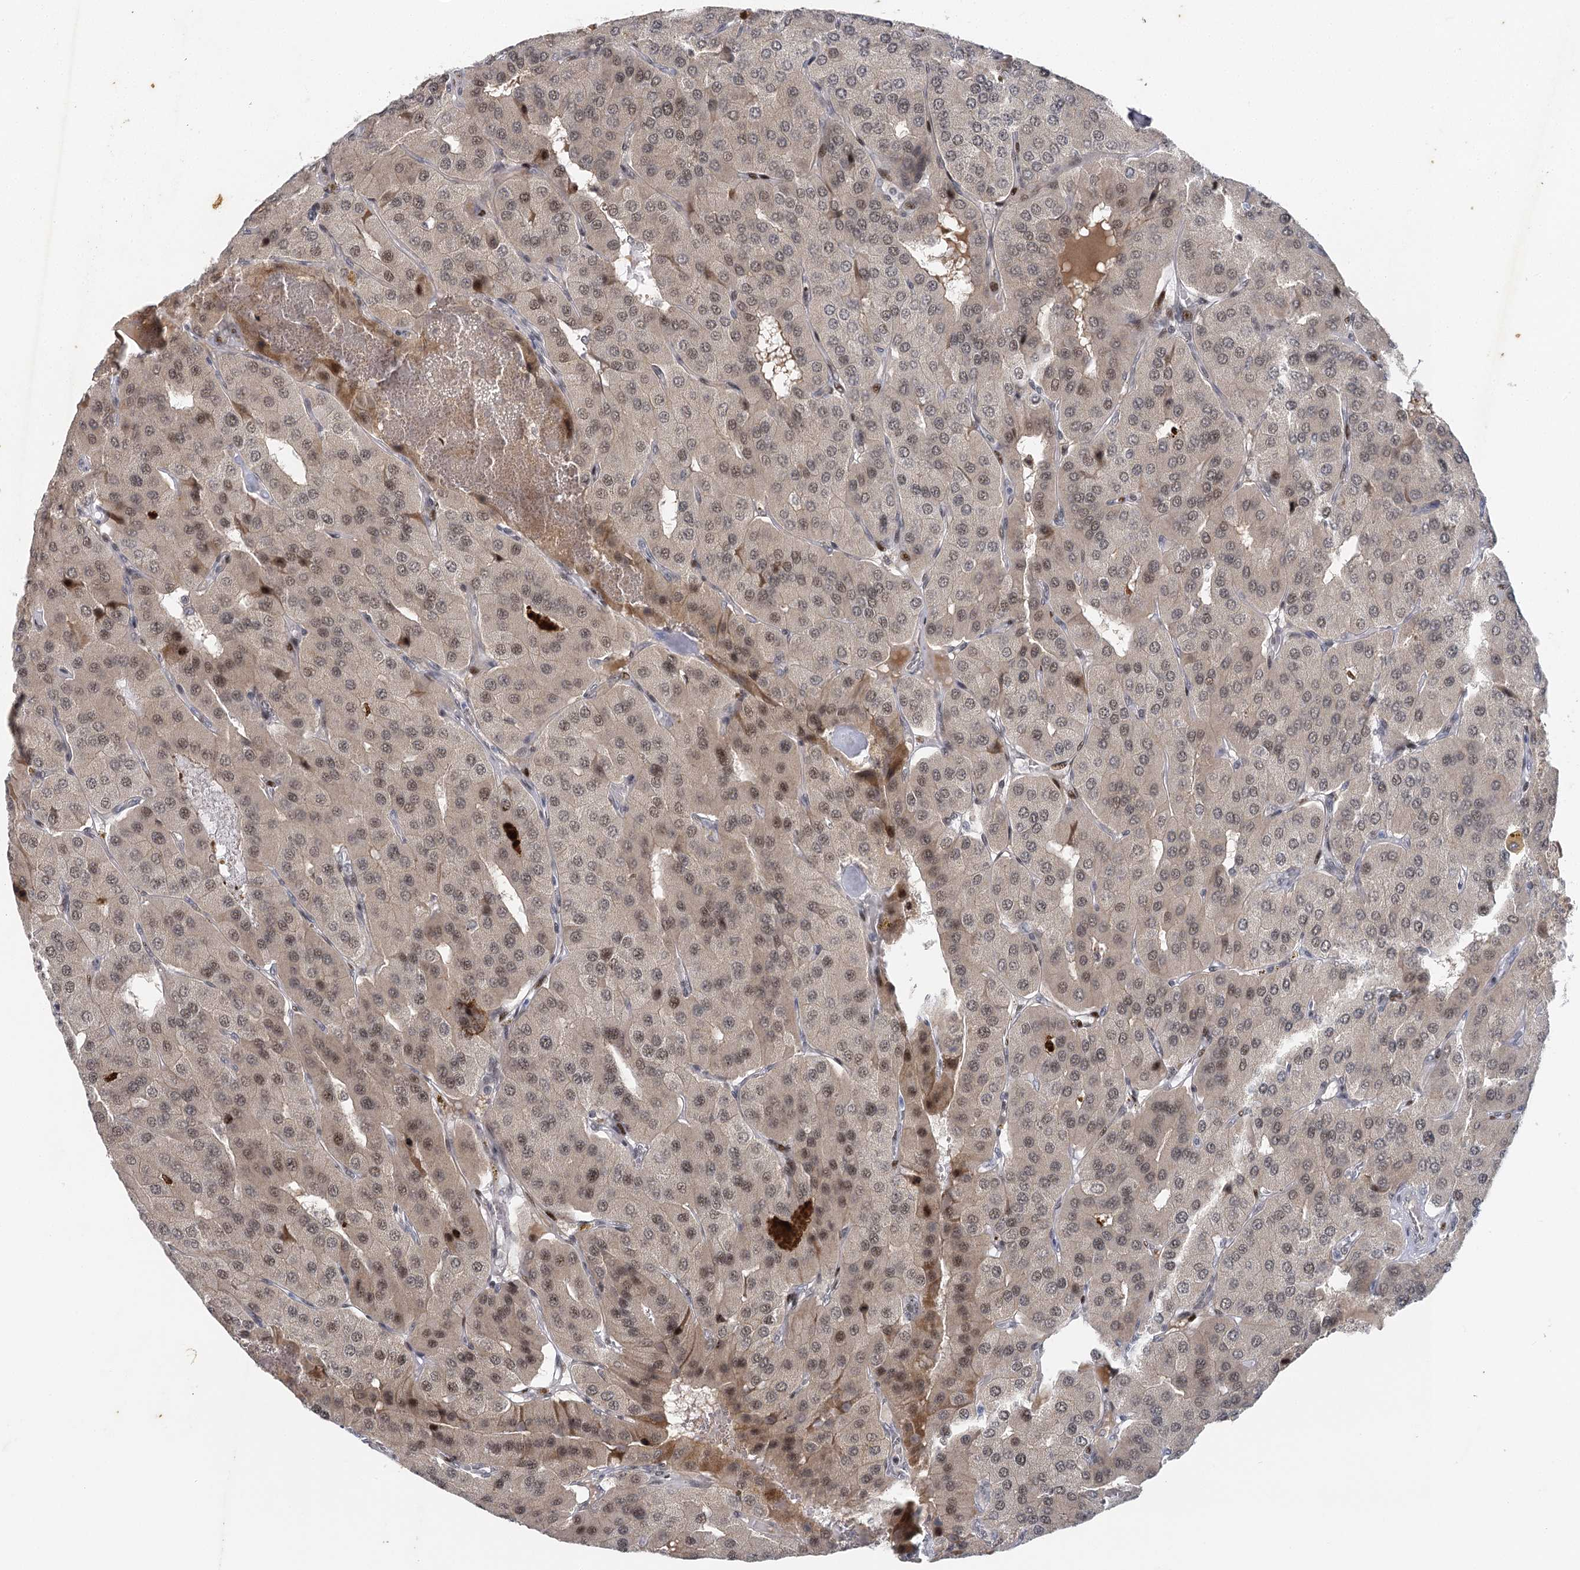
{"staining": {"intensity": "moderate", "quantity": "<25%", "location": "cytoplasmic/membranous,nuclear"}, "tissue": "parathyroid gland", "cell_type": "Glandular cells", "image_type": "normal", "snomed": [{"axis": "morphology", "description": "Normal tissue, NOS"}, {"axis": "morphology", "description": "Adenoma, NOS"}, {"axis": "topography", "description": "Parathyroid gland"}], "caption": "Moderate cytoplasmic/membranous,nuclear protein expression is present in about <25% of glandular cells in parathyroid gland.", "gene": "IL11RA", "patient": {"sex": "female", "age": 86}}